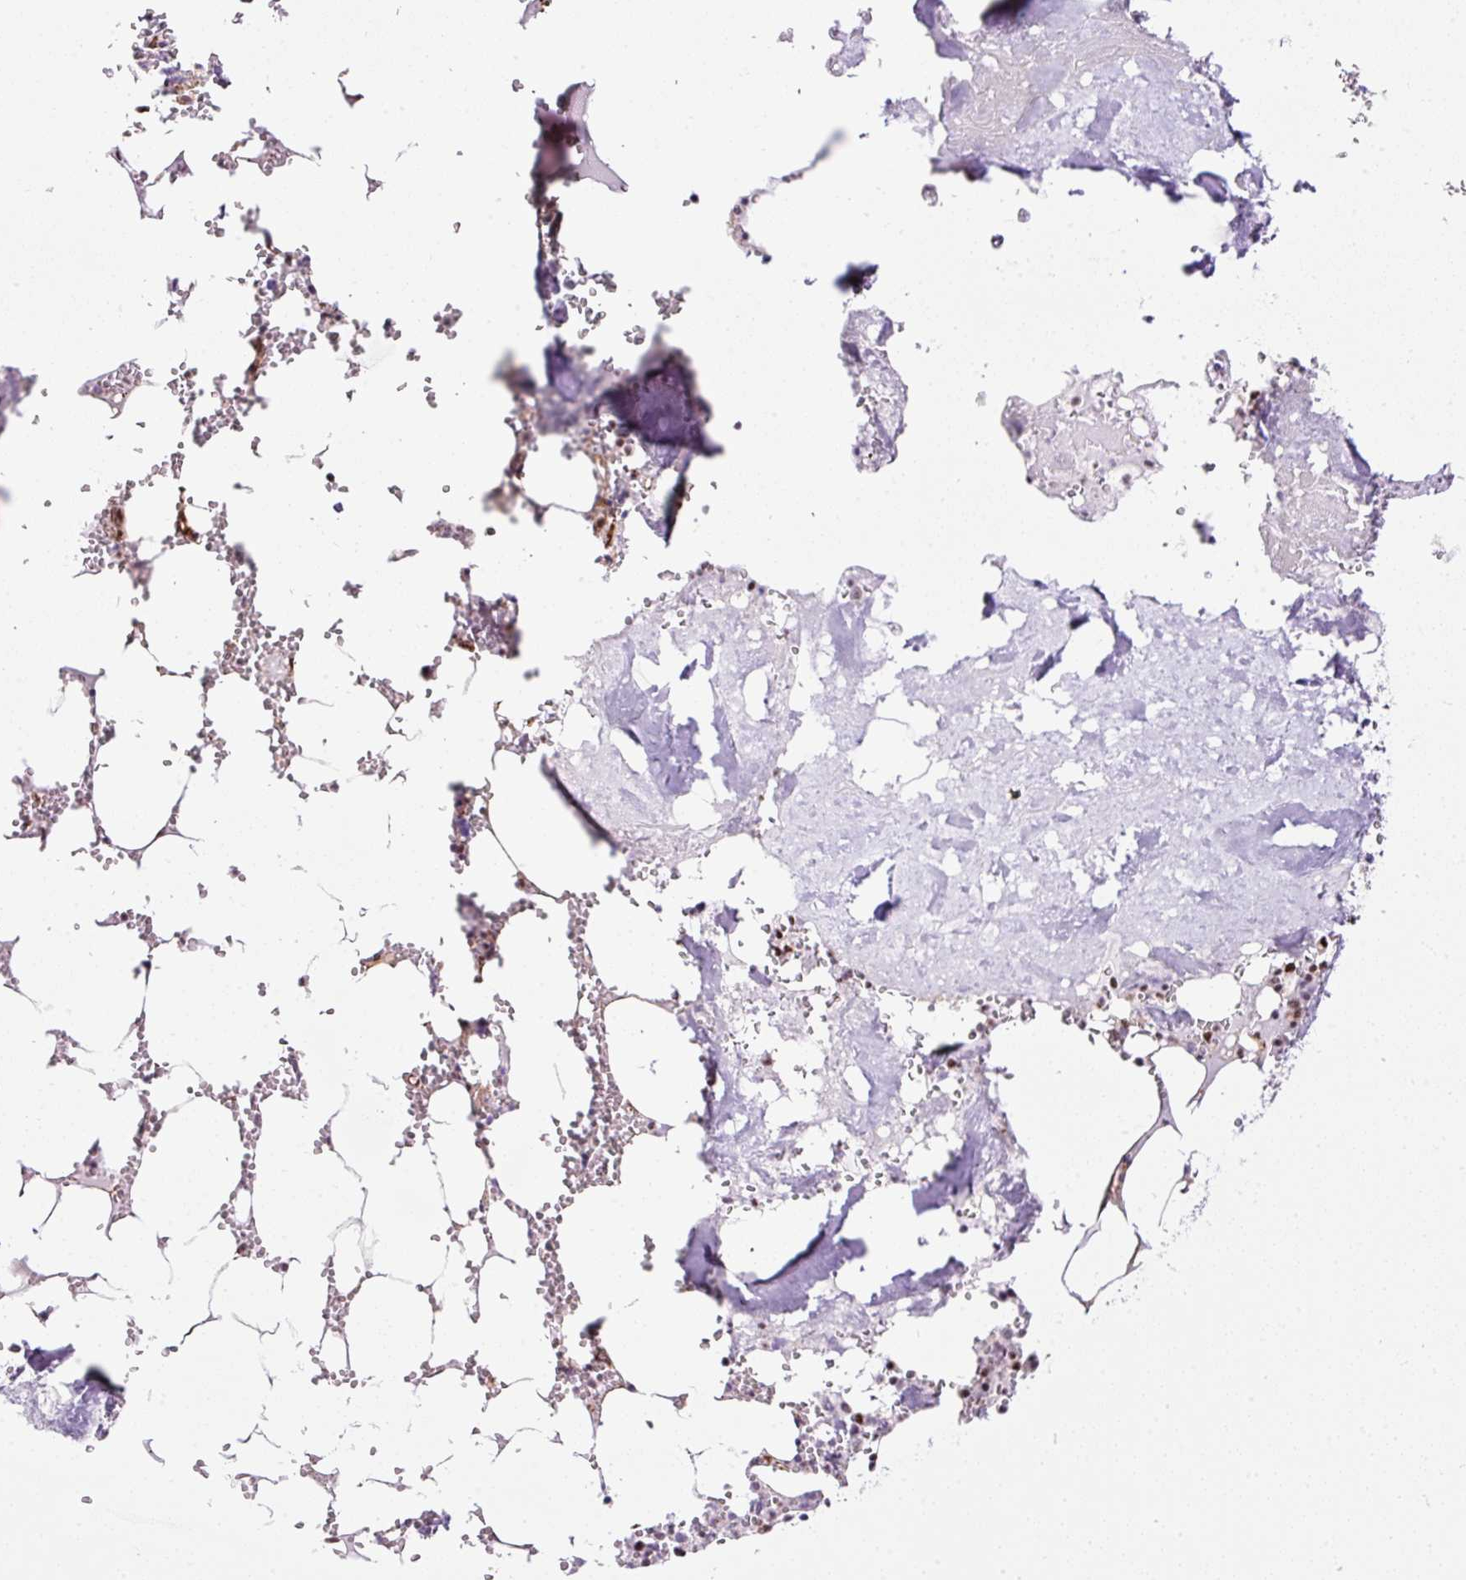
{"staining": {"intensity": "moderate", "quantity": ">75%", "location": "nuclear"}, "tissue": "bone marrow", "cell_type": "Hematopoietic cells", "image_type": "normal", "snomed": [{"axis": "morphology", "description": "Normal tissue, NOS"}, {"axis": "topography", "description": "Bone marrow"}], "caption": "Protein expression analysis of unremarkable human bone marrow reveals moderate nuclear expression in approximately >75% of hematopoietic cells.", "gene": "FMC1", "patient": {"sex": "male", "age": 54}}